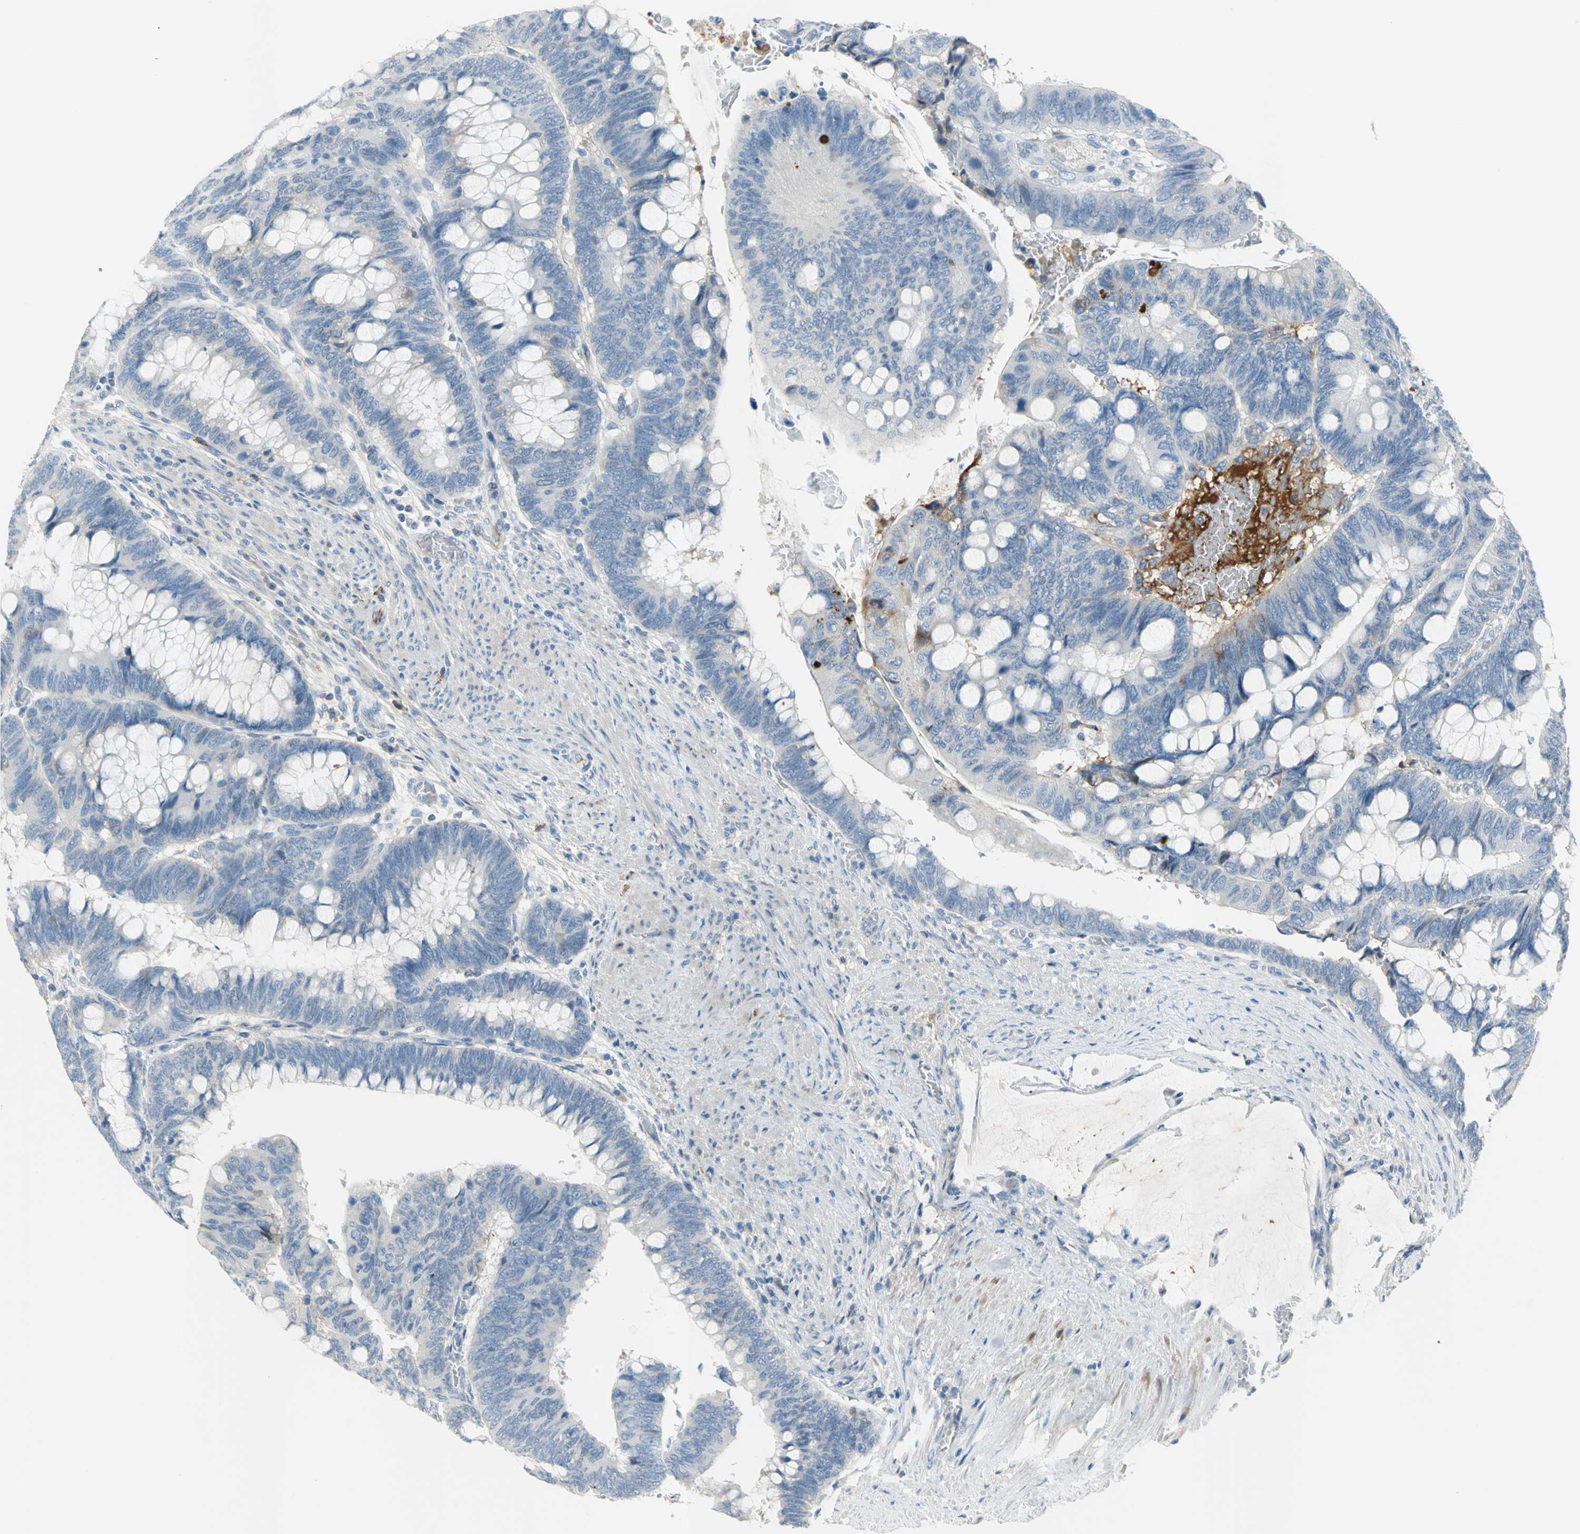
{"staining": {"intensity": "weak", "quantity": "<25%", "location": "cytoplasmic/membranous"}, "tissue": "colorectal cancer", "cell_type": "Tumor cells", "image_type": "cancer", "snomed": [{"axis": "morphology", "description": "Normal tissue, NOS"}, {"axis": "morphology", "description": "Adenocarcinoma, NOS"}, {"axis": "topography", "description": "Rectum"}], "caption": "Colorectal cancer (adenocarcinoma) was stained to show a protein in brown. There is no significant expression in tumor cells. The staining is performed using DAB brown chromogen with nuclei counter-stained in using hematoxylin.", "gene": "ZIC1", "patient": {"sex": "male", "age": 92}}